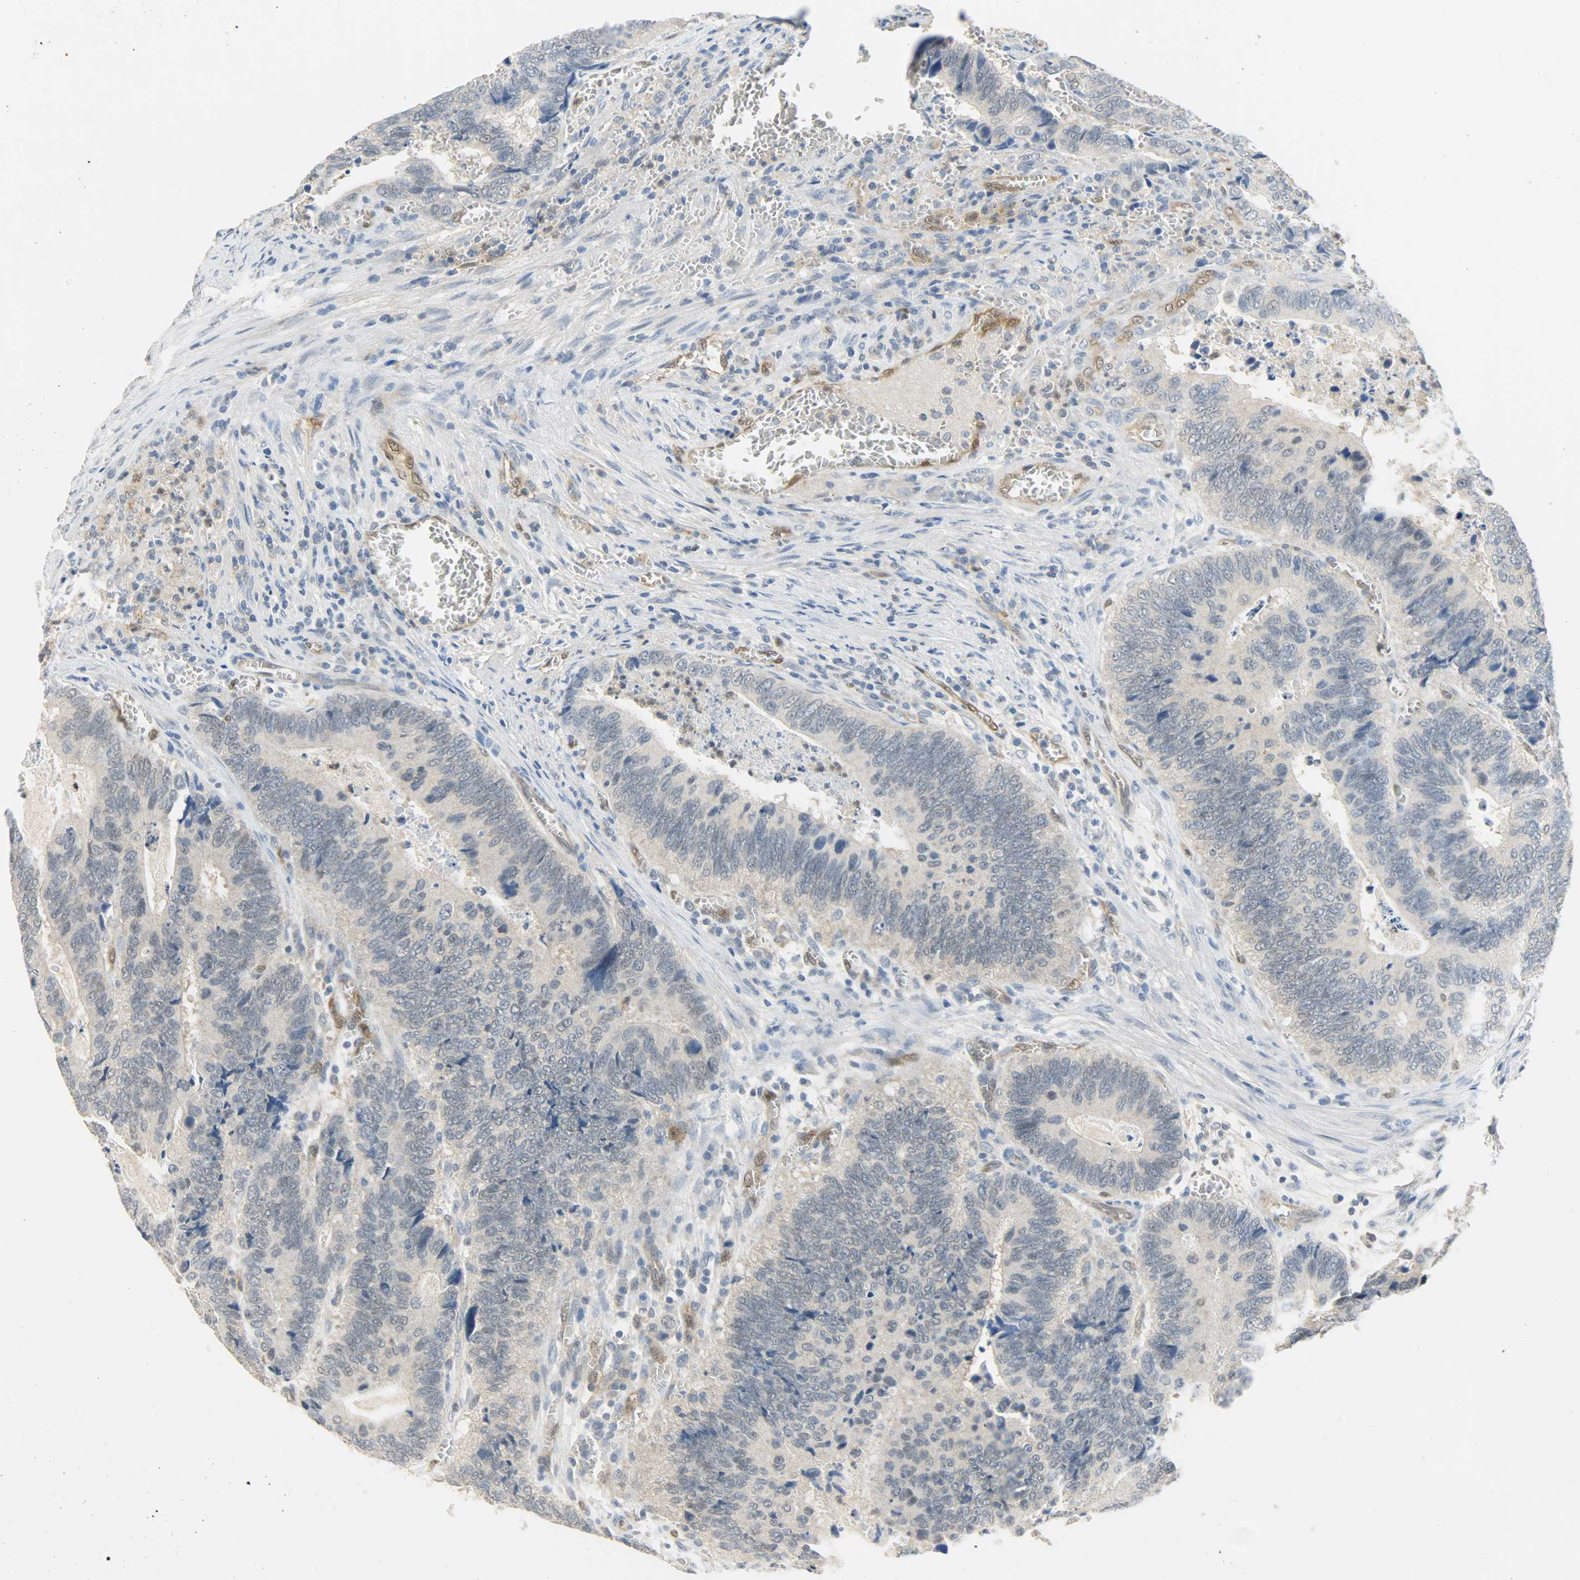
{"staining": {"intensity": "weak", "quantity": "25%-75%", "location": "cytoplasmic/membranous"}, "tissue": "colorectal cancer", "cell_type": "Tumor cells", "image_type": "cancer", "snomed": [{"axis": "morphology", "description": "Adenocarcinoma, NOS"}, {"axis": "topography", "description": "Colon"}], "caption": "Immunohistochemical staining of colorectal adenocarcinoma reveals weak cytoplasmic/membranous protein expression in about 25%-75% of tumor cells. Nuclei are stained in blue.", "gene": "FKBP1A", "patient": {"sex": "male", "age": 72}}